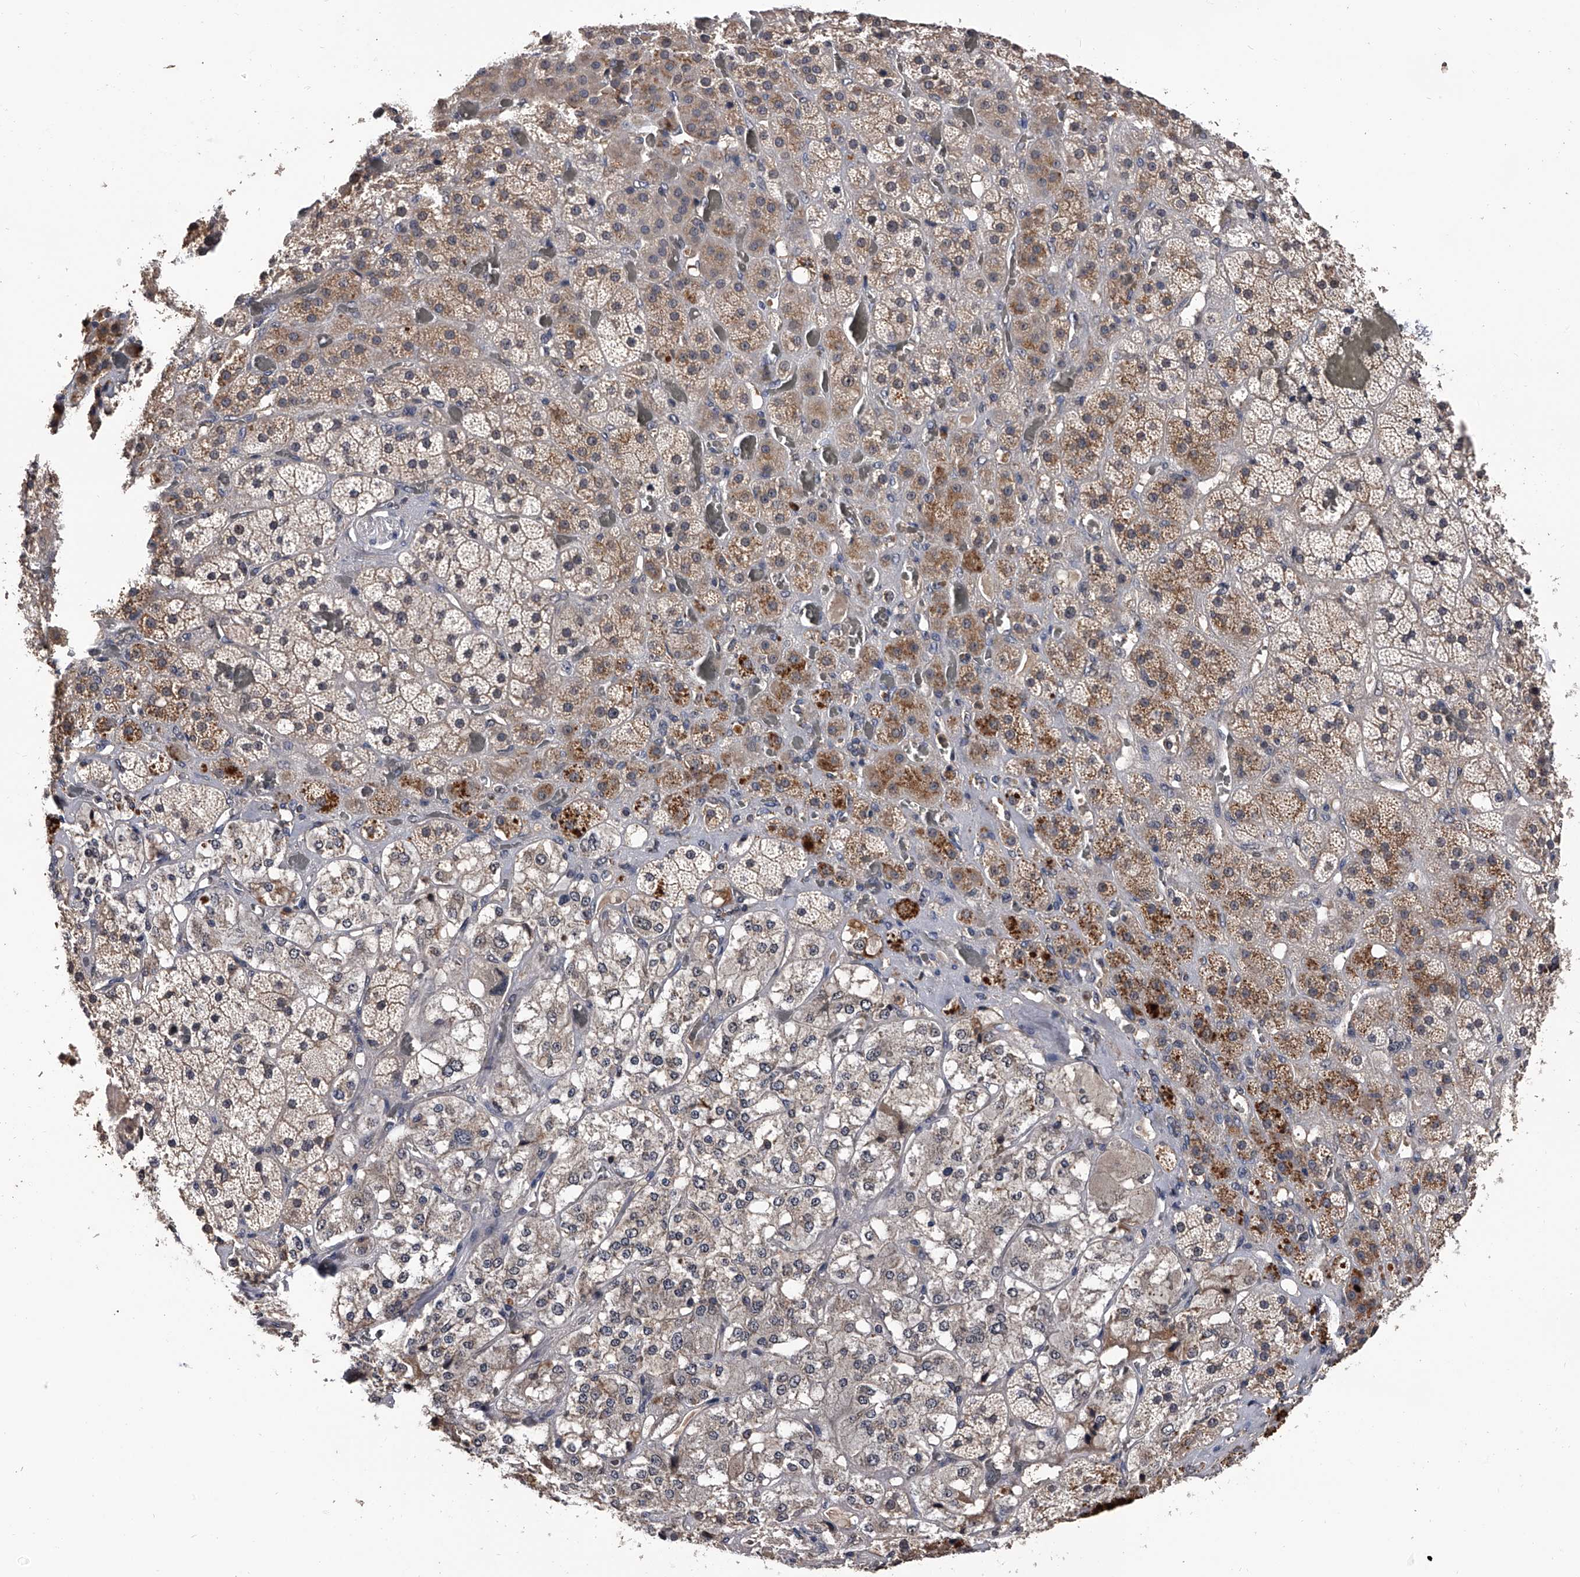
{"staining": {"intensity": "moderate", "quantity": "25%-75%", "location": "cytoplasmic/membranous,nuclear"}, "tissue": "adrenal gland", "cell_type": "Glandular cells", "image_type": "normal", "snomed": [{"axis": "morphology", "description": "Normal tissue, NOS"}, {"axis": "topography", "description": "Adrenal gland"}], "caption": "Immunohistochemistry (IHC) staining of unremarkable adrenal gland, which exhibits medium levels of moderate cytoplasmic/membranous,nuclear staining in about 25%-75% of glandular cells indicating moderate cytoplasmic/membranous,nuclear protein expression. The staining was performed using DAB (brown) for protein detection and nuclei were counterstained in hematoxylin (blue).", "gene": "EFCAB7", "patient": {"sex": "male", "age": 57}}